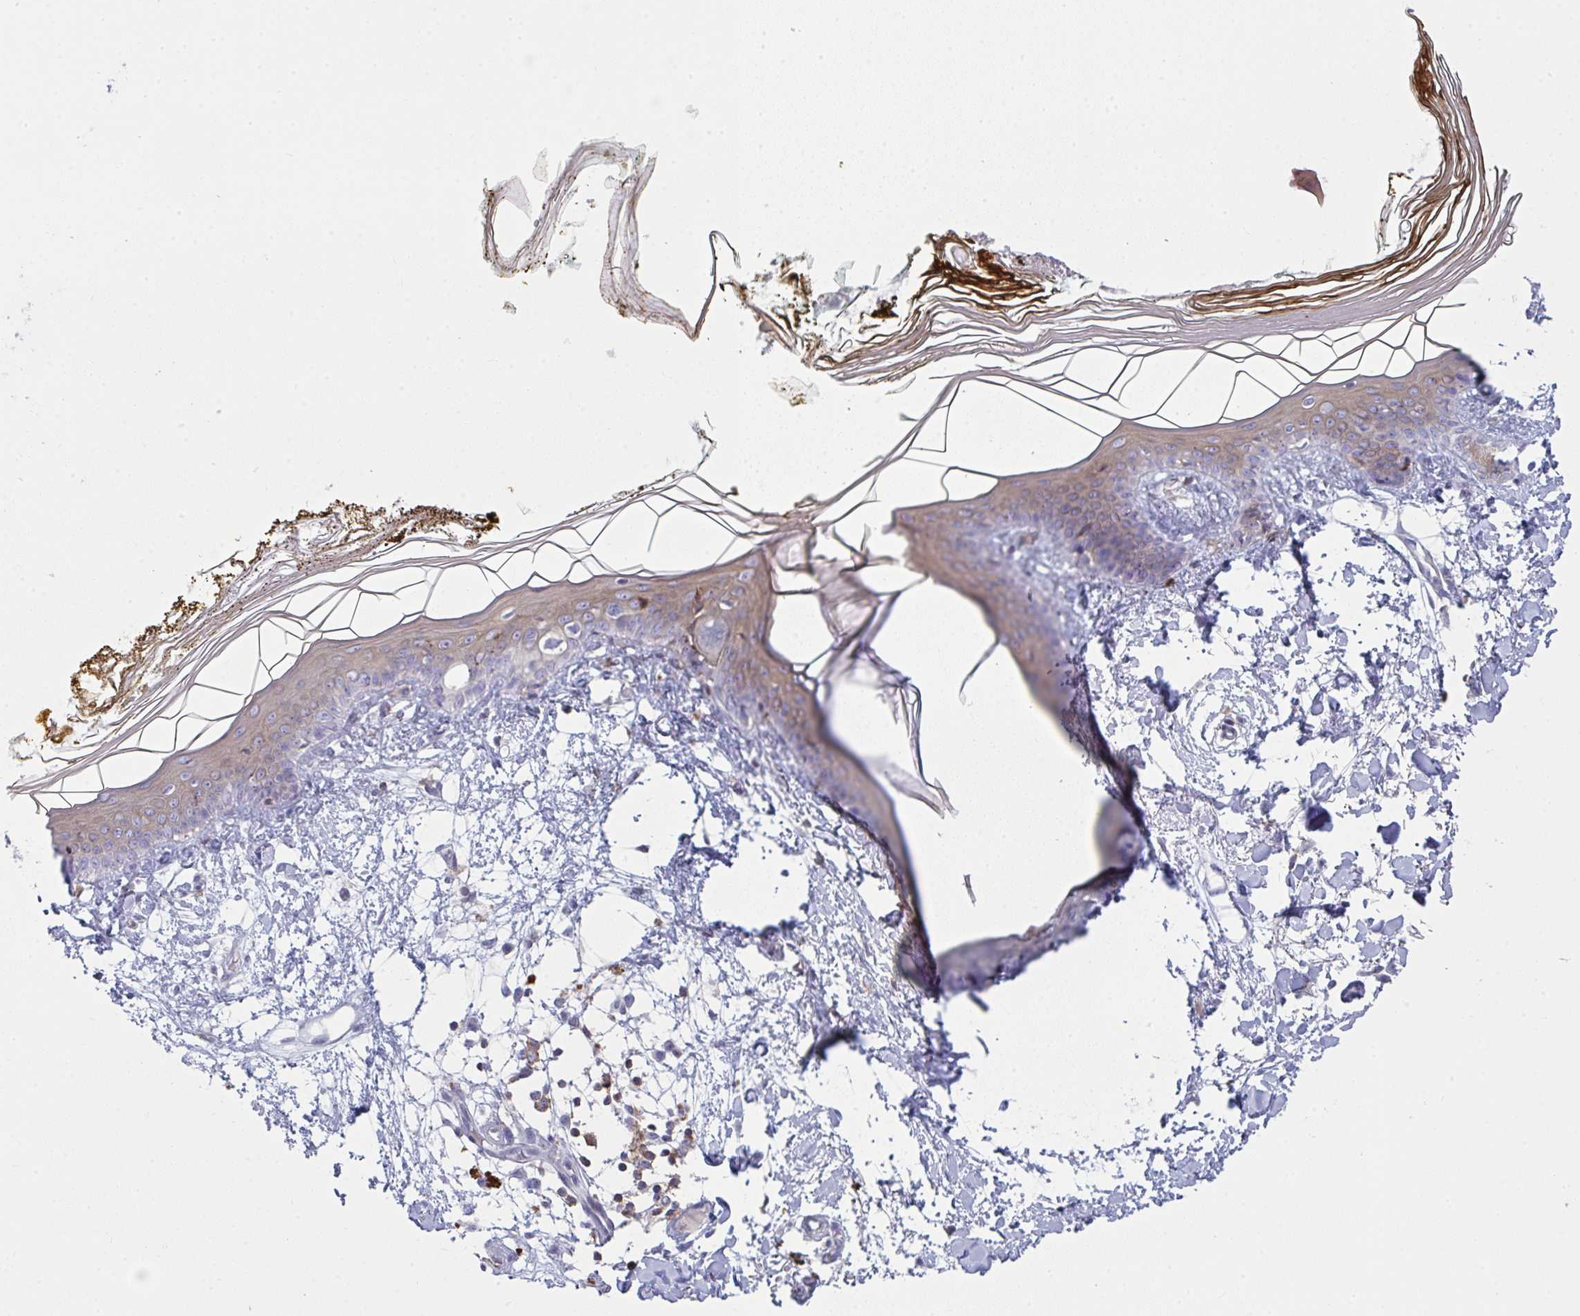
{"staining": {"intensity": "negative", "quantity": "none", "location": "none"}, "tissue": "skin", "cell_type": "Fibroblasts", "image_type": "normal", "snomed": [{"axis": "morphology", "description": "Normal tissue, NOS"}, {"axis": "topography", "description": "Skin"}], "caption": "IHC histopathology image of benign skin: skin stained with DAB (3,3'-diaminobenzidine) reveals no significant protein expression in fibroblasts.", "gene": "CD80", "patient": {"sex": "female", "age": 34}}